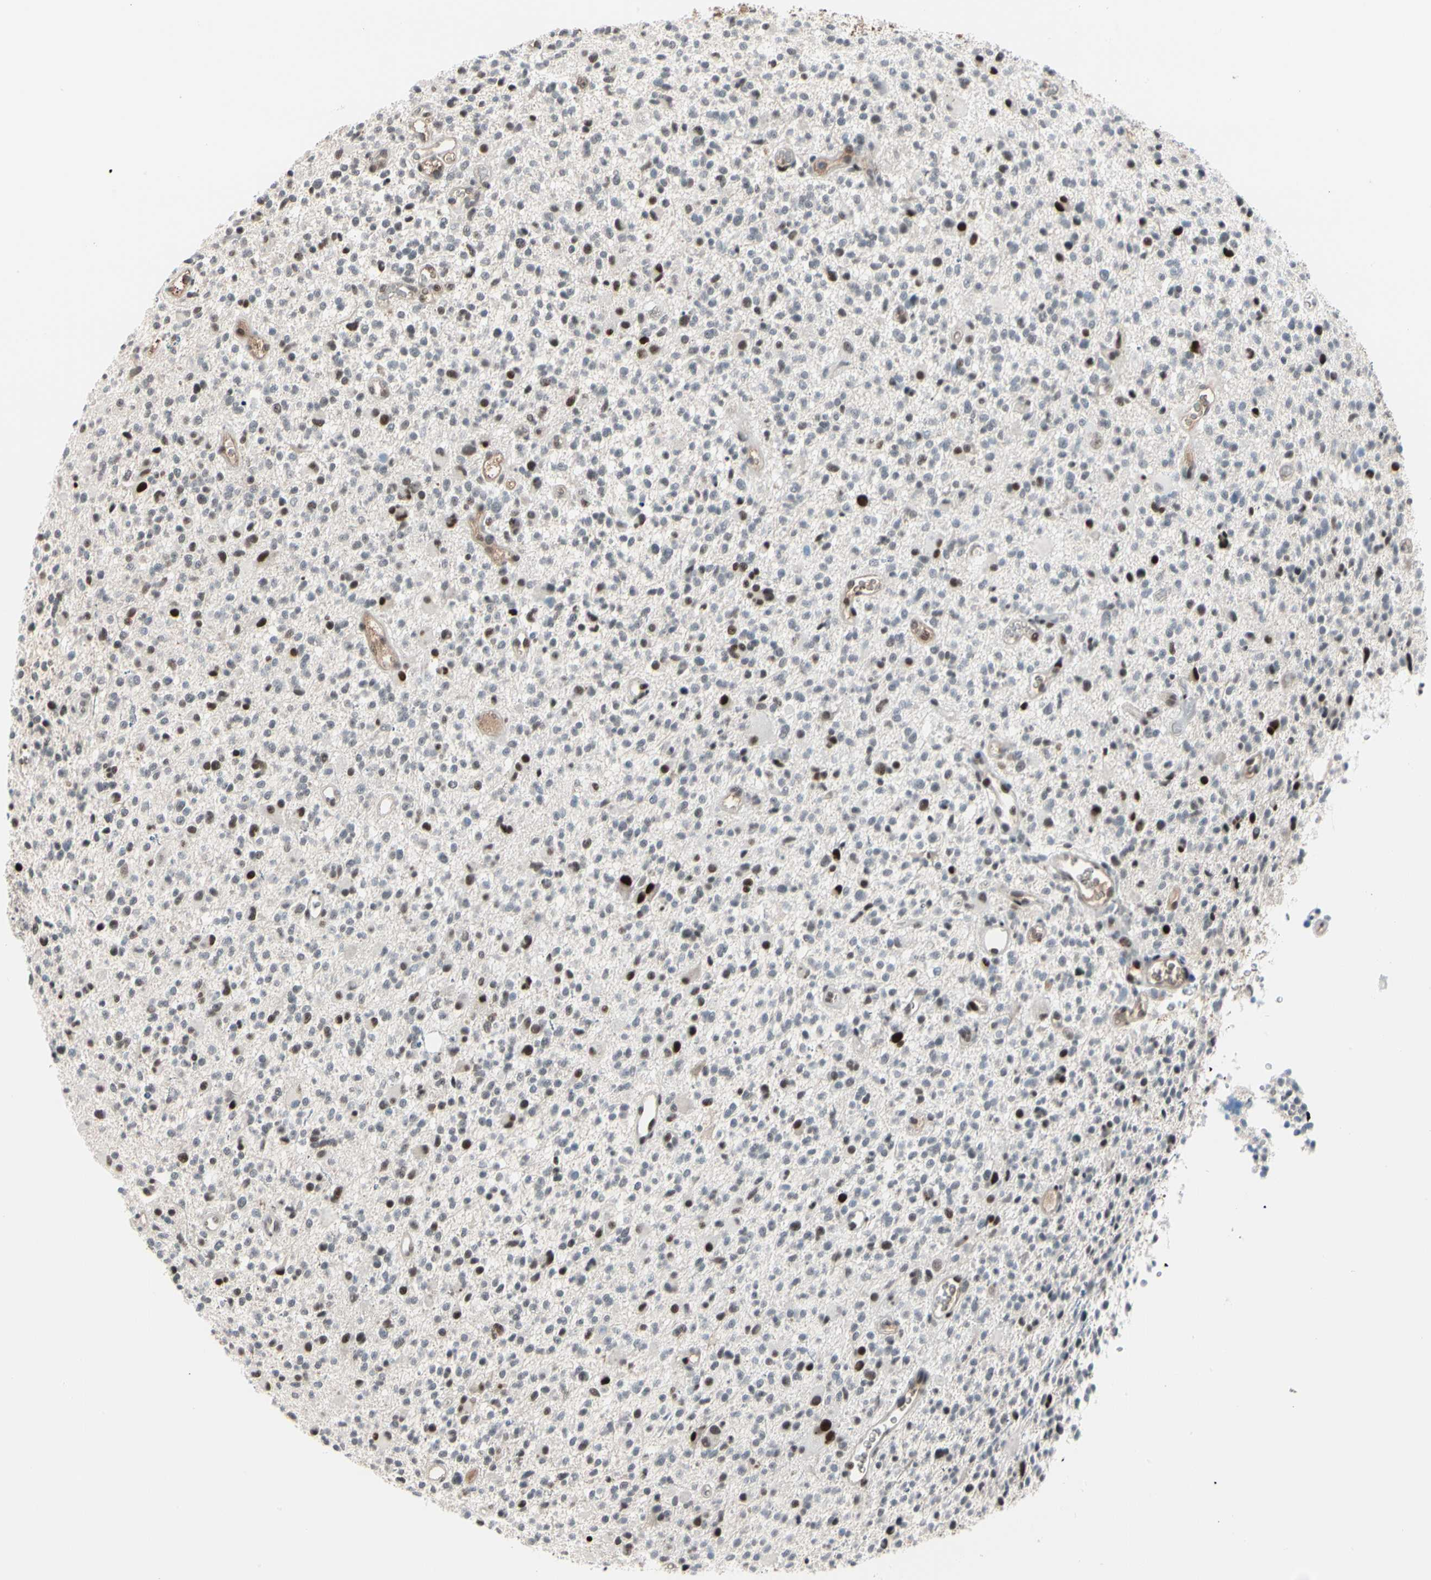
{"staining": {"intensity": "moderate", "quantity": "<25%", "location": "nuclear"}, "tissue": "glioma", "cell_type": "Tumor cells", "image_type": "cancer", "snomed": [{"axis": "morphology", "description": "Glioma, malignant, High grade"}, {"axis": "topography", "description": "Brain"}], "caption": "Protein staining of high-grade glioma (malignant) tissue exhibits moderate nuclear expression in approximately <25% of tumor cells.", "gene": "FOXO3", "patient": {"sex": "male", "age": 48}}